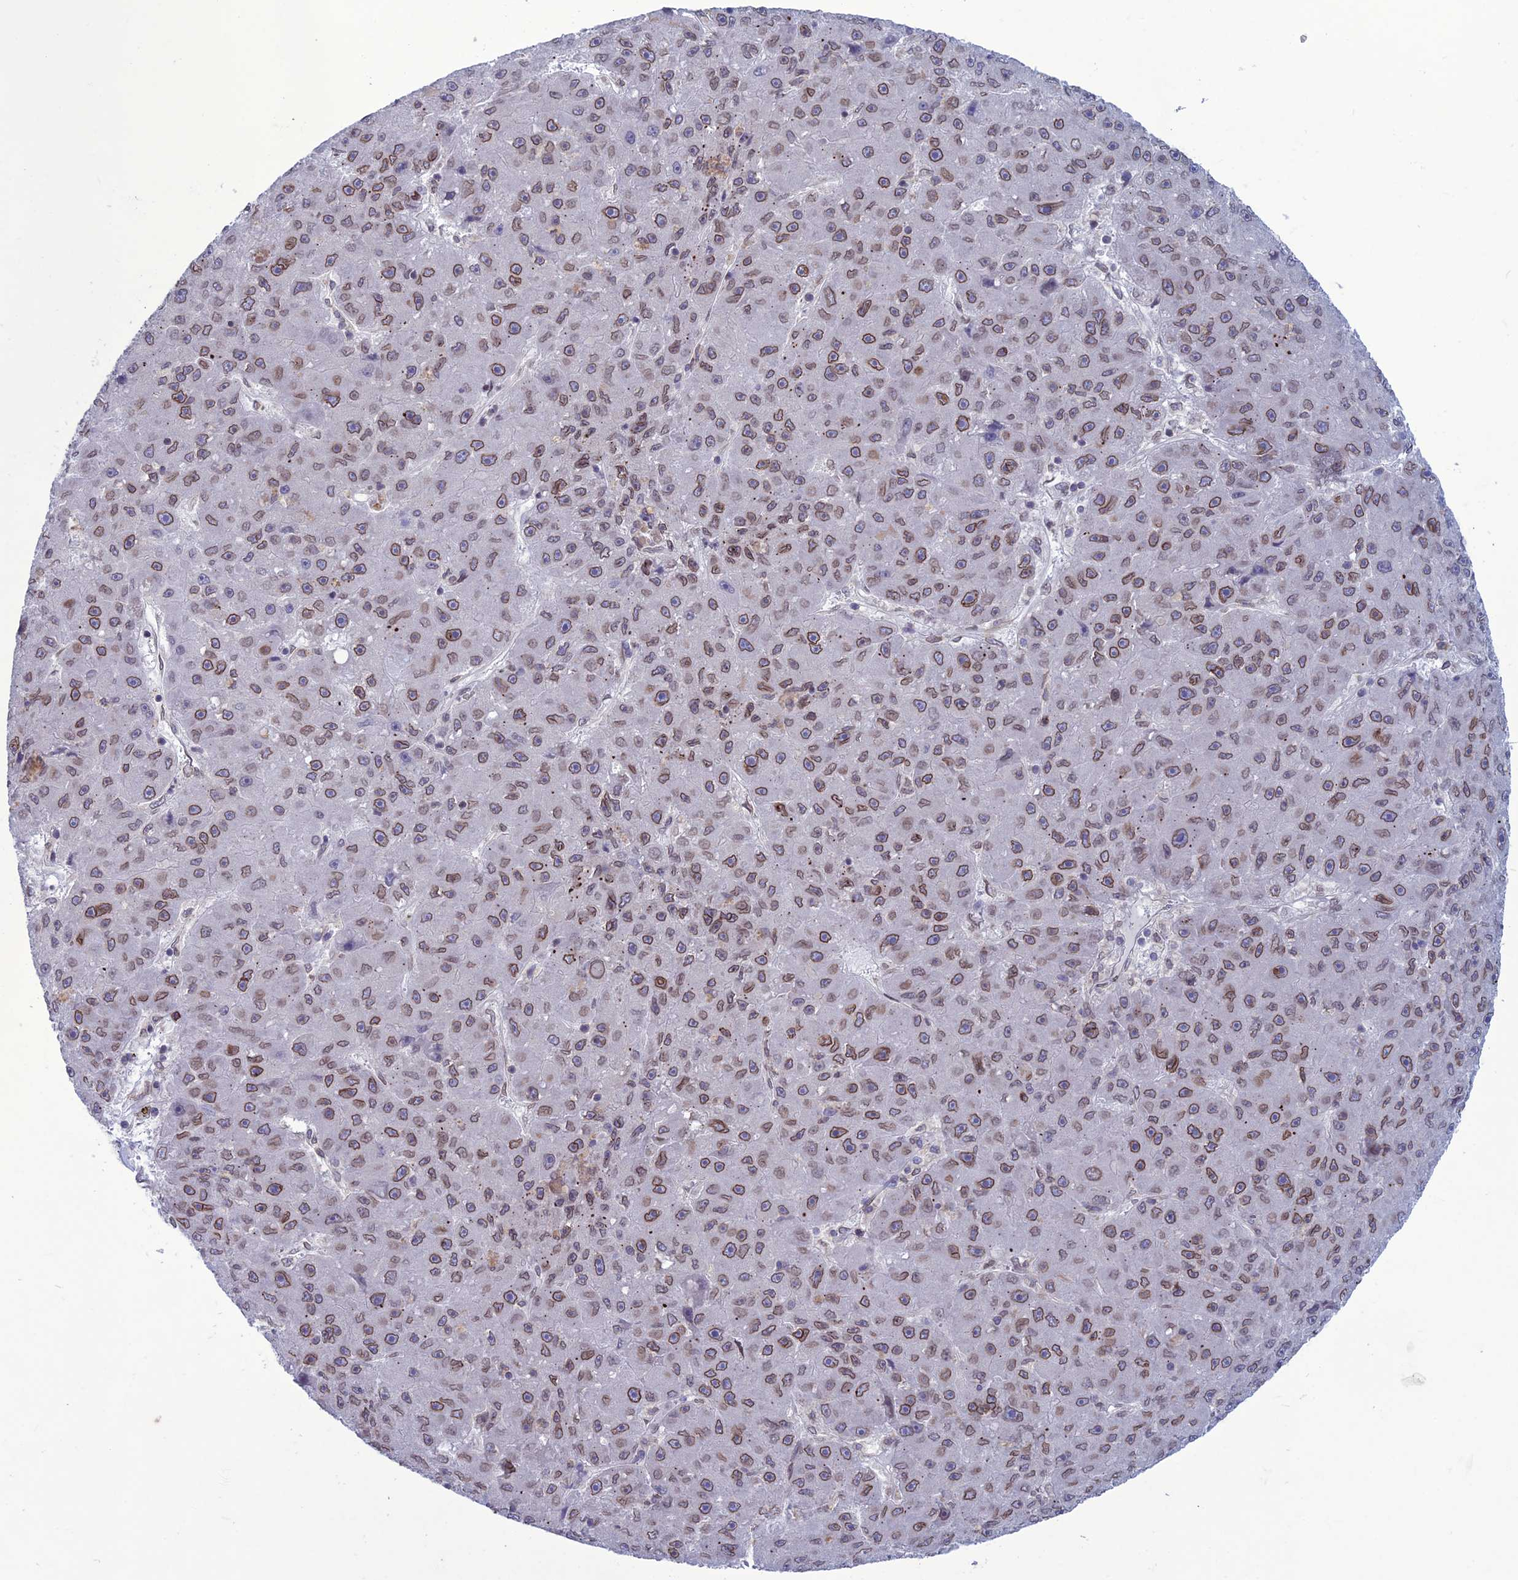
{"staining": {"intensity": "moderate", "quantity": ">75%", "location": "cytoplasmic/membranous,nuclear"}, "tissue": "liver cancer", "cell_type": "Tumor cells", "image_type": "cancer", "snomed": [{"axis": "morphology", "description": "Carcinoma, Hepatocellular, NOS"}, {"axis": "topography", "description": "Liver"}], "caption": "Immunohistochemistry histopathology image of liver cancer stained for a protein (brown), which exhibits medium levels of moderate cytoplasmic/membranous and nuclear expression in about >75% of tumor cells.", "gene": "WDR46", "patient": {"sex": "male", "age": 67}}